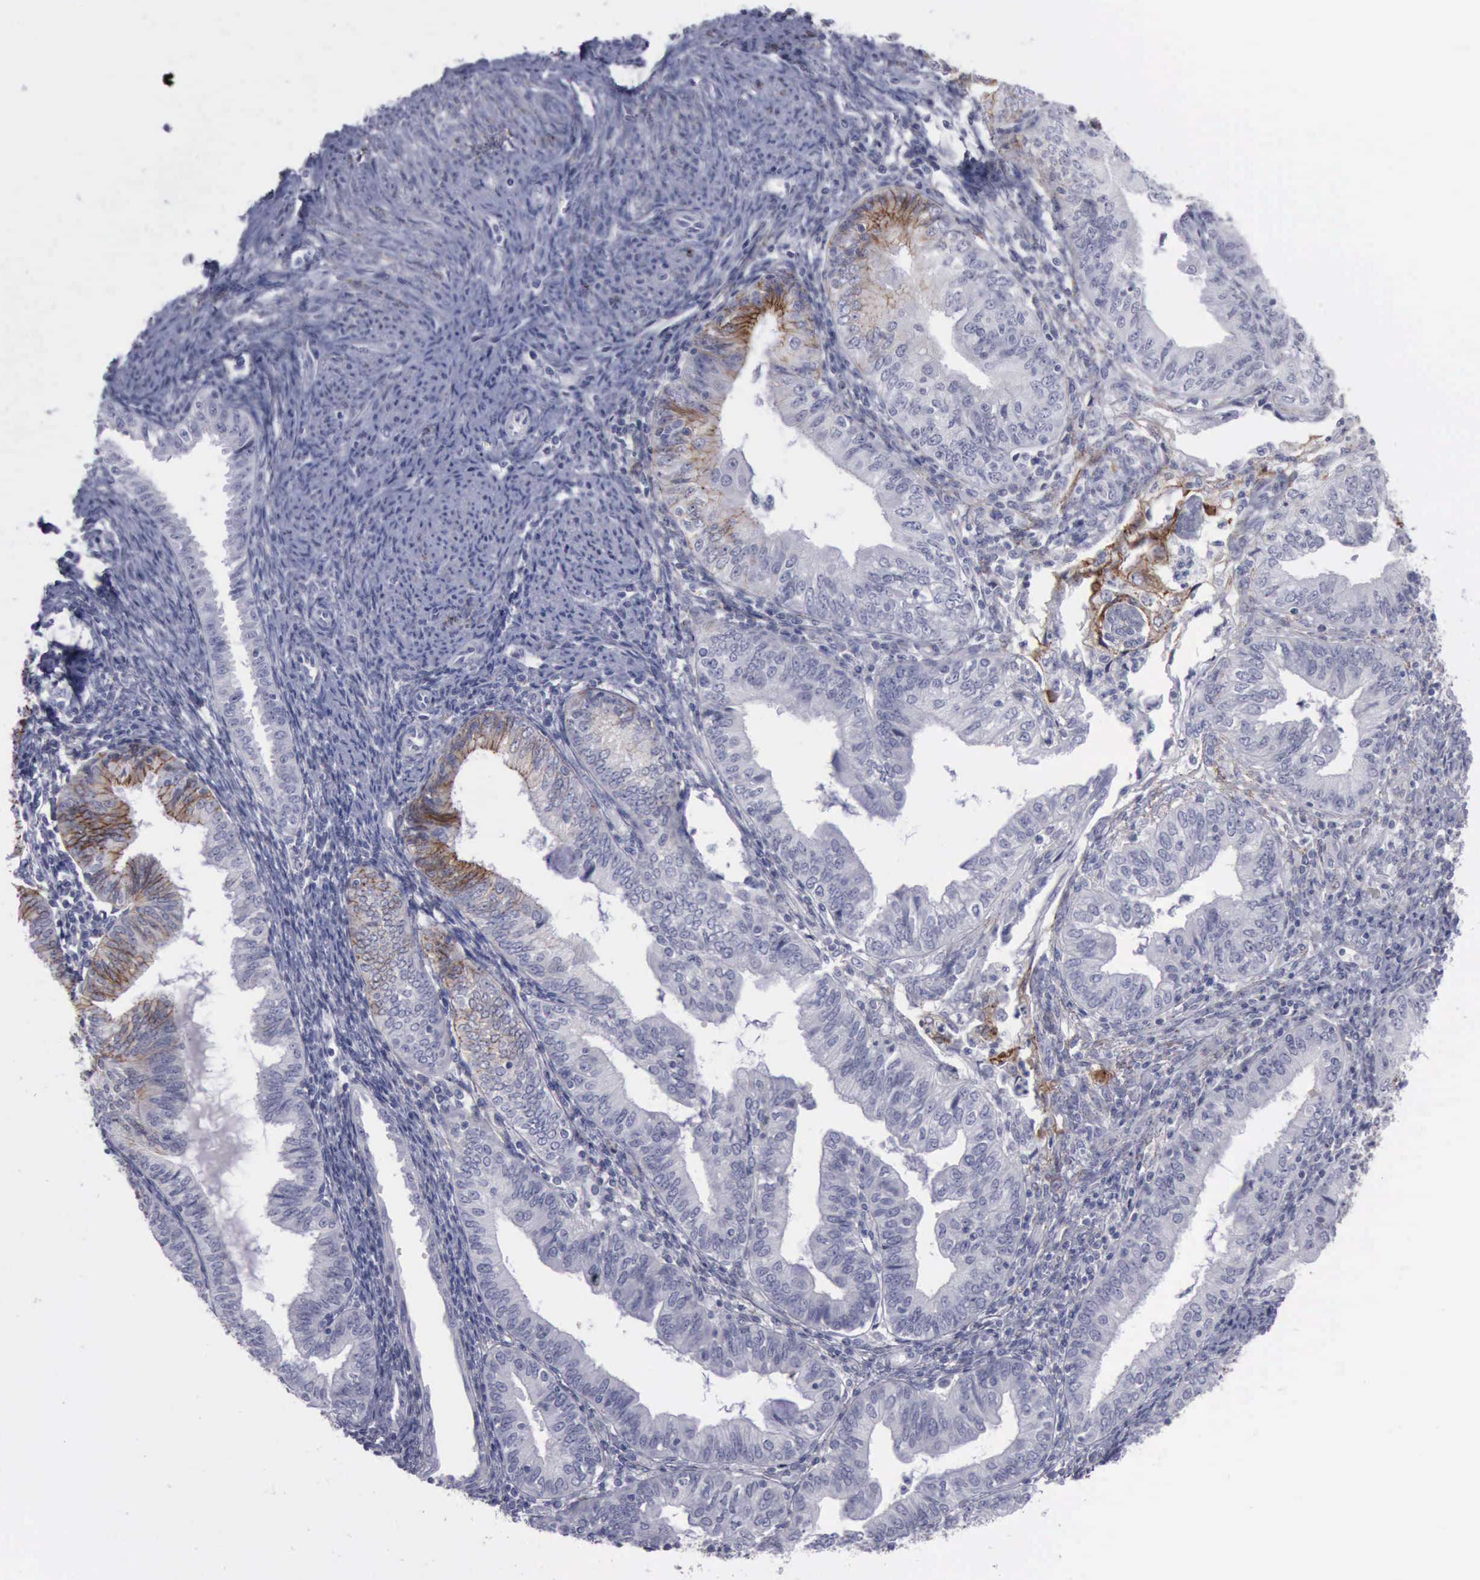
{"staining": {"intensity": "moderate", "quantity": "<25%", "location": "cytoplasmic/membranous"}, "tissue": "endometrial cancer", "cell_type": "Tumor cells", "image_type": "cancer", "snomed": [{"axis": "morphology", "description": "Adenocarcinoma, NOS"}, {"axis": "topography", "description": "Endometrium"}], "caption": "The histopathology image demonstrates staining of endometrial cancer, revealing moderate cytoplasmic/membranous protein expression (brown color) within tumor cells. The protein of interest is stained brown, and the nuclei are stained in blue (DAB IHC with brightfield microscopy, high magnification).", "gene": "CDH2", "patient": {"sex": "female", "age": 55}}